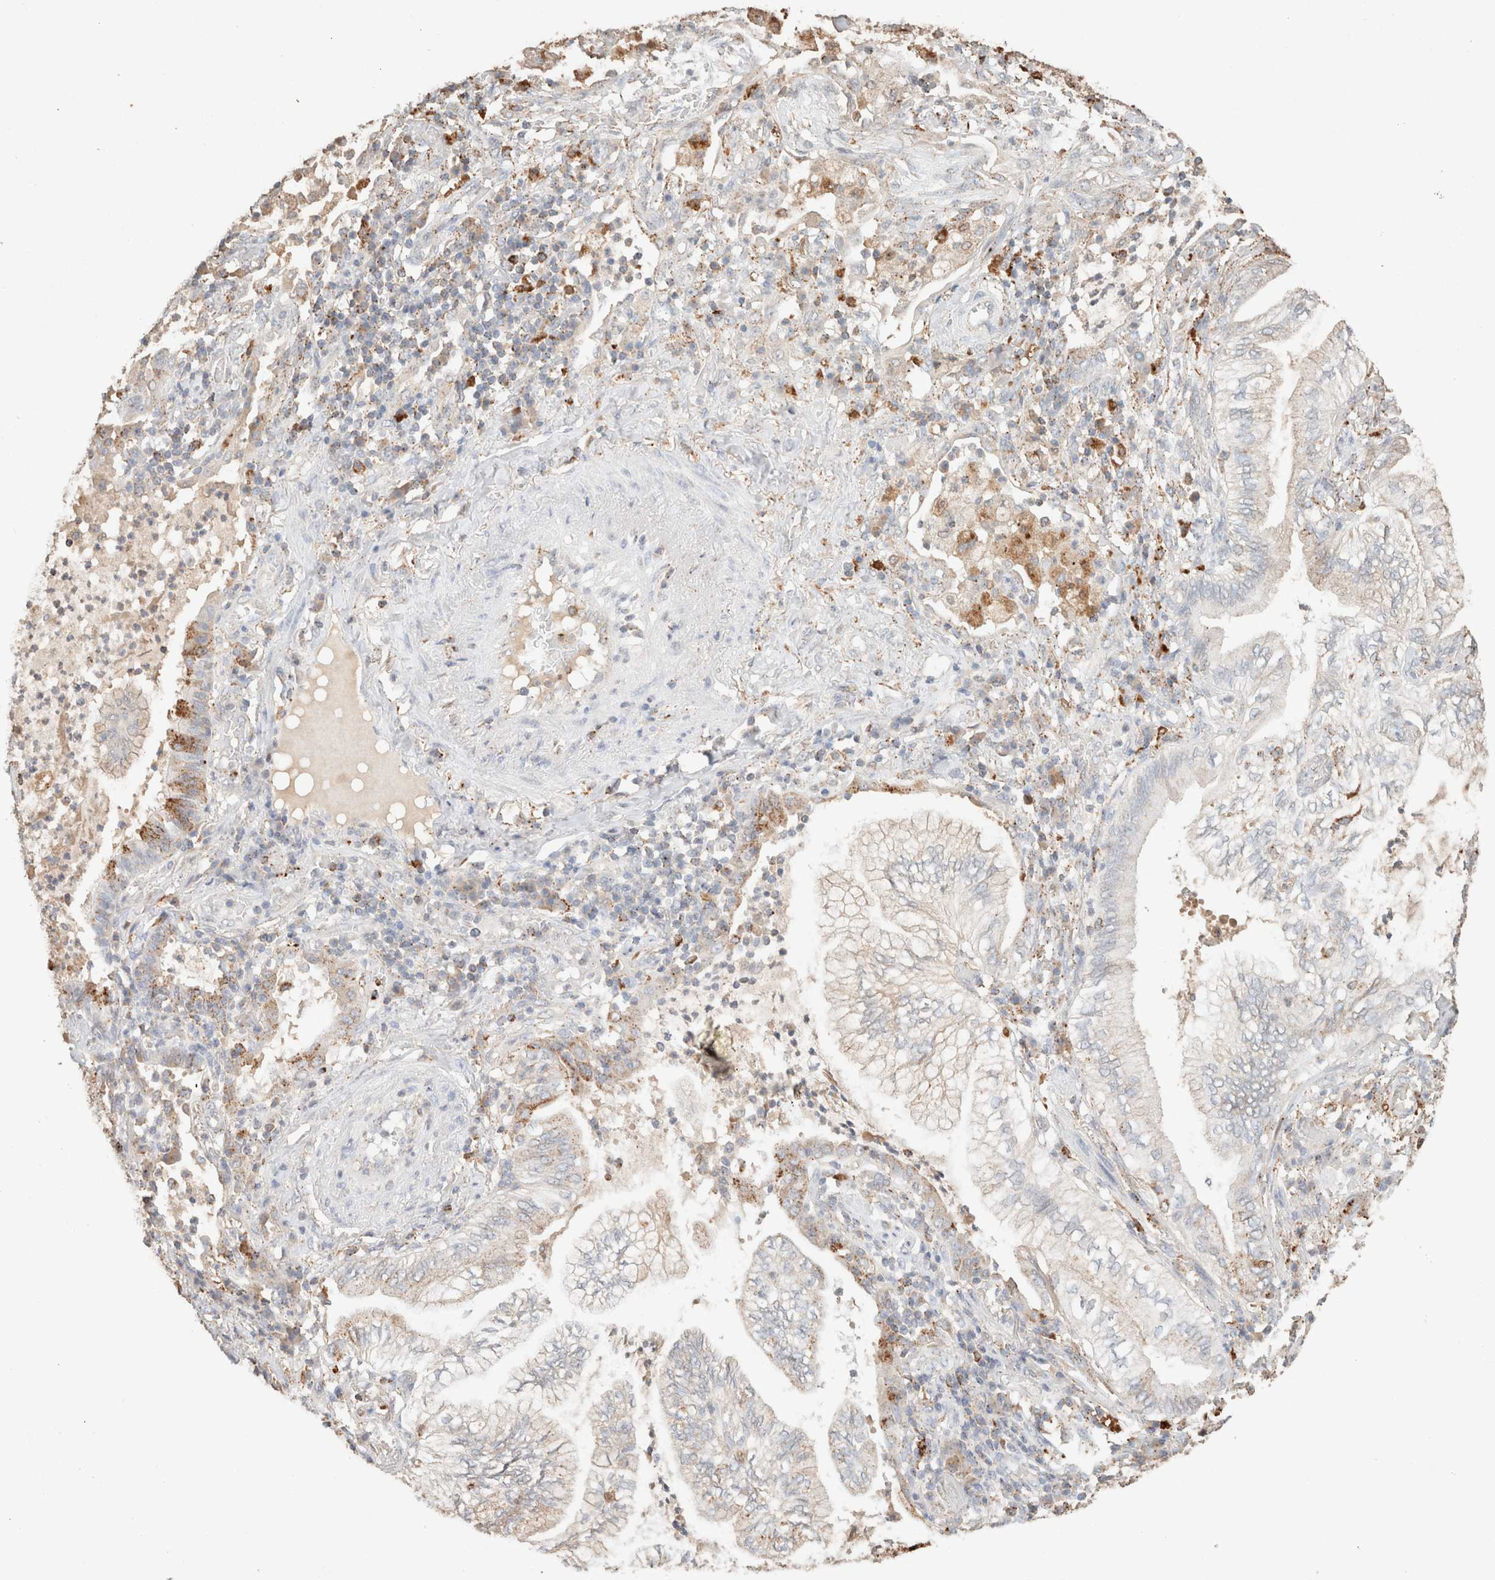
{"staining": {"intensity": "weak", "quantity": "<25%", "location": "cytoplasmic/membranous"}, "tissue": "lung cancer", "cell_type": "Tumor cells", "image_type": "cancer", "snomed": [{"axis": "morphology", "description": "Normal tissue, NOS"}, {"axis": "morphology", "description": "Adenocarcinoma, NOS"}, {"axis": "topography", "description": "Bronchus"}, {"axis": "topography", "description": "Lung"}], "caption": "The photomicrograph demonstrates no significant positivity in tumor cells of adenocarcinoma (lung).", "gene": "CTSC", "patient": {"sex": "female", "age": 70}}